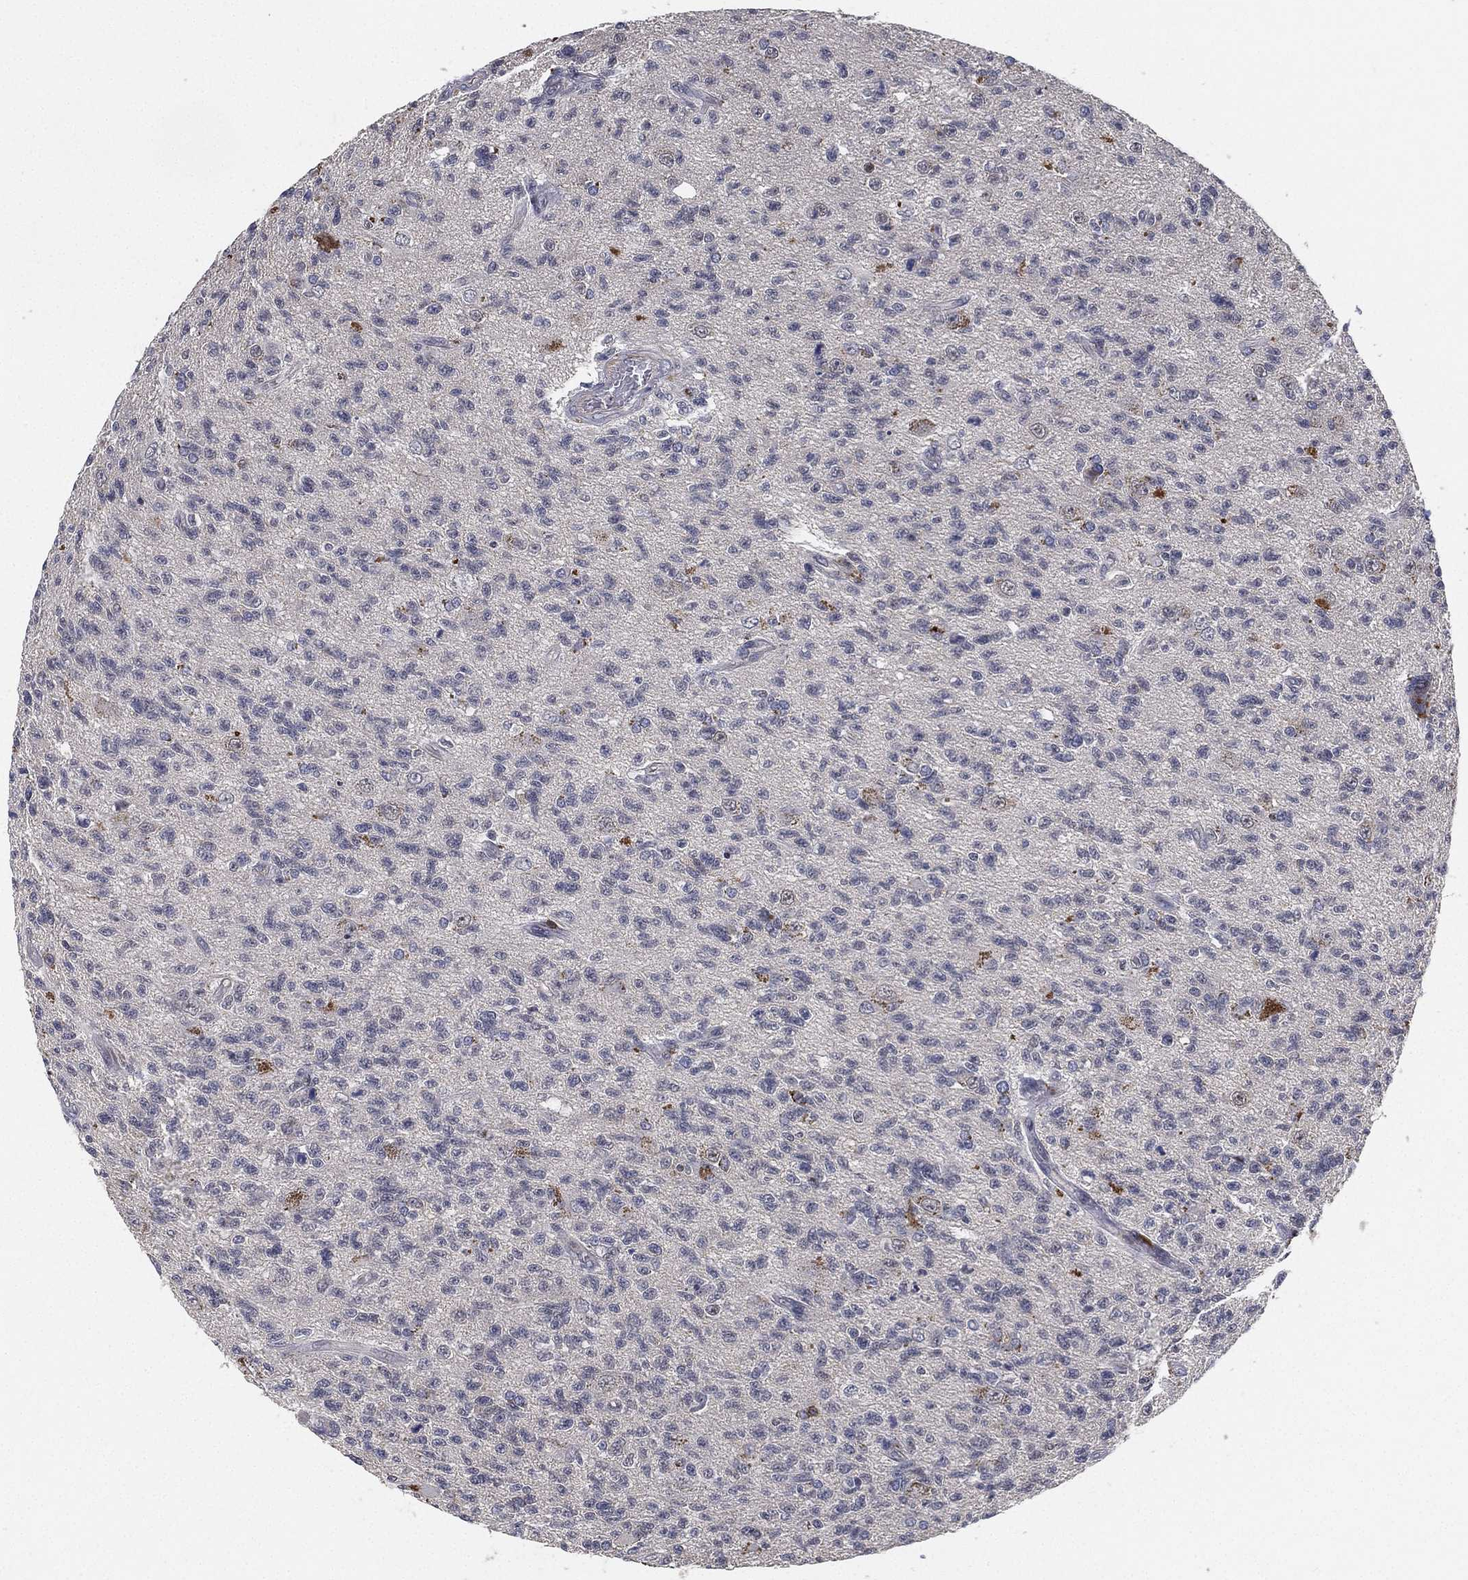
{"staining": {"intensity": "negative", "quantity": "none", "location": "none"}, "tissue": "glioma", "cell_type": "Tumor cells", "image_type": "cancer", "snomed": [{"axis": "morphology", "description": "Glioma, malignant, High grade"}, {"axis": "topography", "description": "Brain"}], "caption": "High magnification brightfield microscopy of malignant high-grade glioma stained with DAB (brown) and counterstained with hematoxylin (blue): tumor cells show no significant staining. (DAB (3,3'-diaminobenzidine) immunohistochemistry (IHC) visualized using brightfield microscopy, high magnification).", "gene": "CFAP251", "patient": {"sex": "male", "age": 56}}